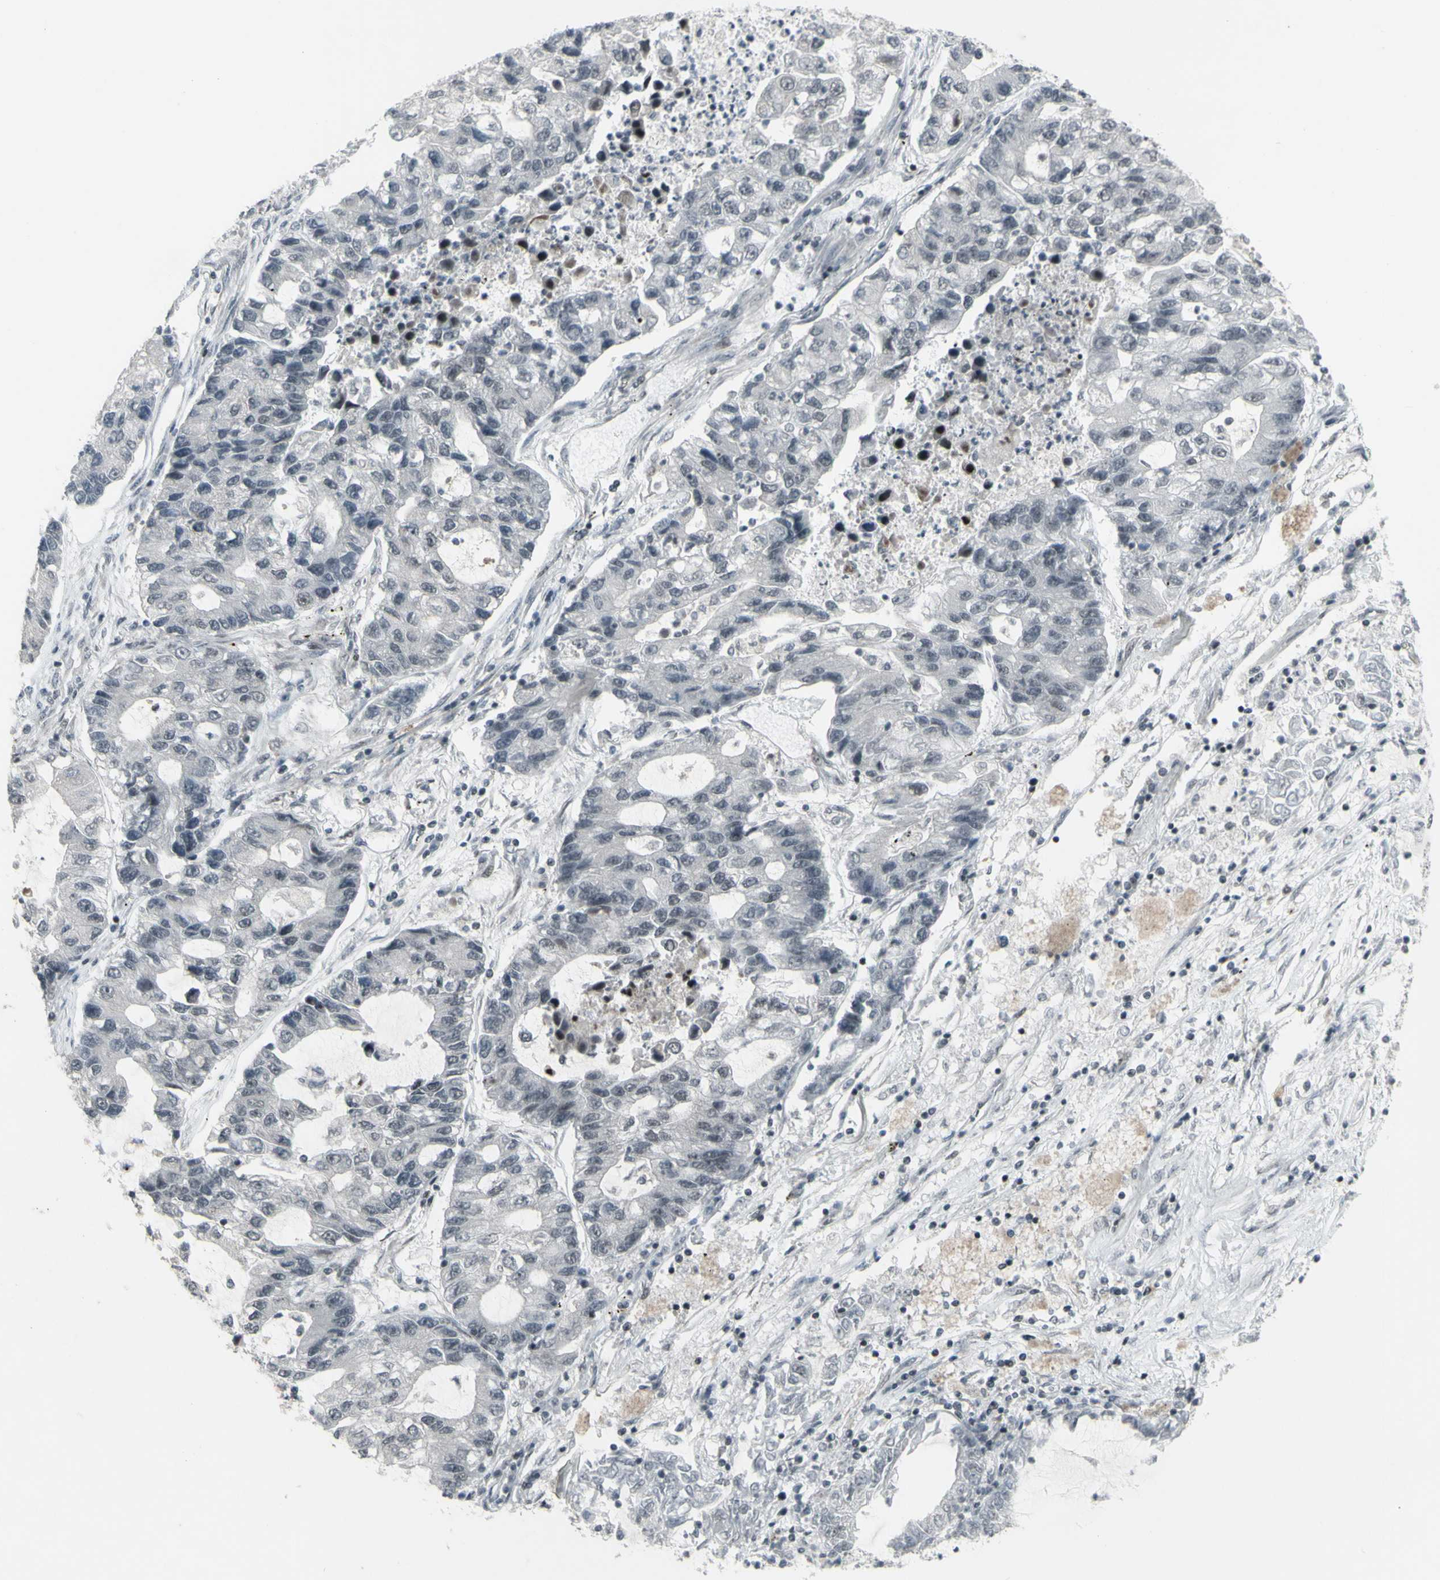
{"staining": {"intensity": "negative", "quantity": "none", "location": "none"}, "tissue": "lung cancer", "cell_type": "Tumor cells", "image_type": "cancer", "snomed": [{"axis": "morphology", "description": "Adenocarcinoma, NOS"}, {"axis": "topography", "description": "Lung"}], "caption": "Tumor cells show no significant protein staining in adenocarcinoma (lung).", "gene": "SUPT6H", "patient": {"sex": "female", "age": 51}}